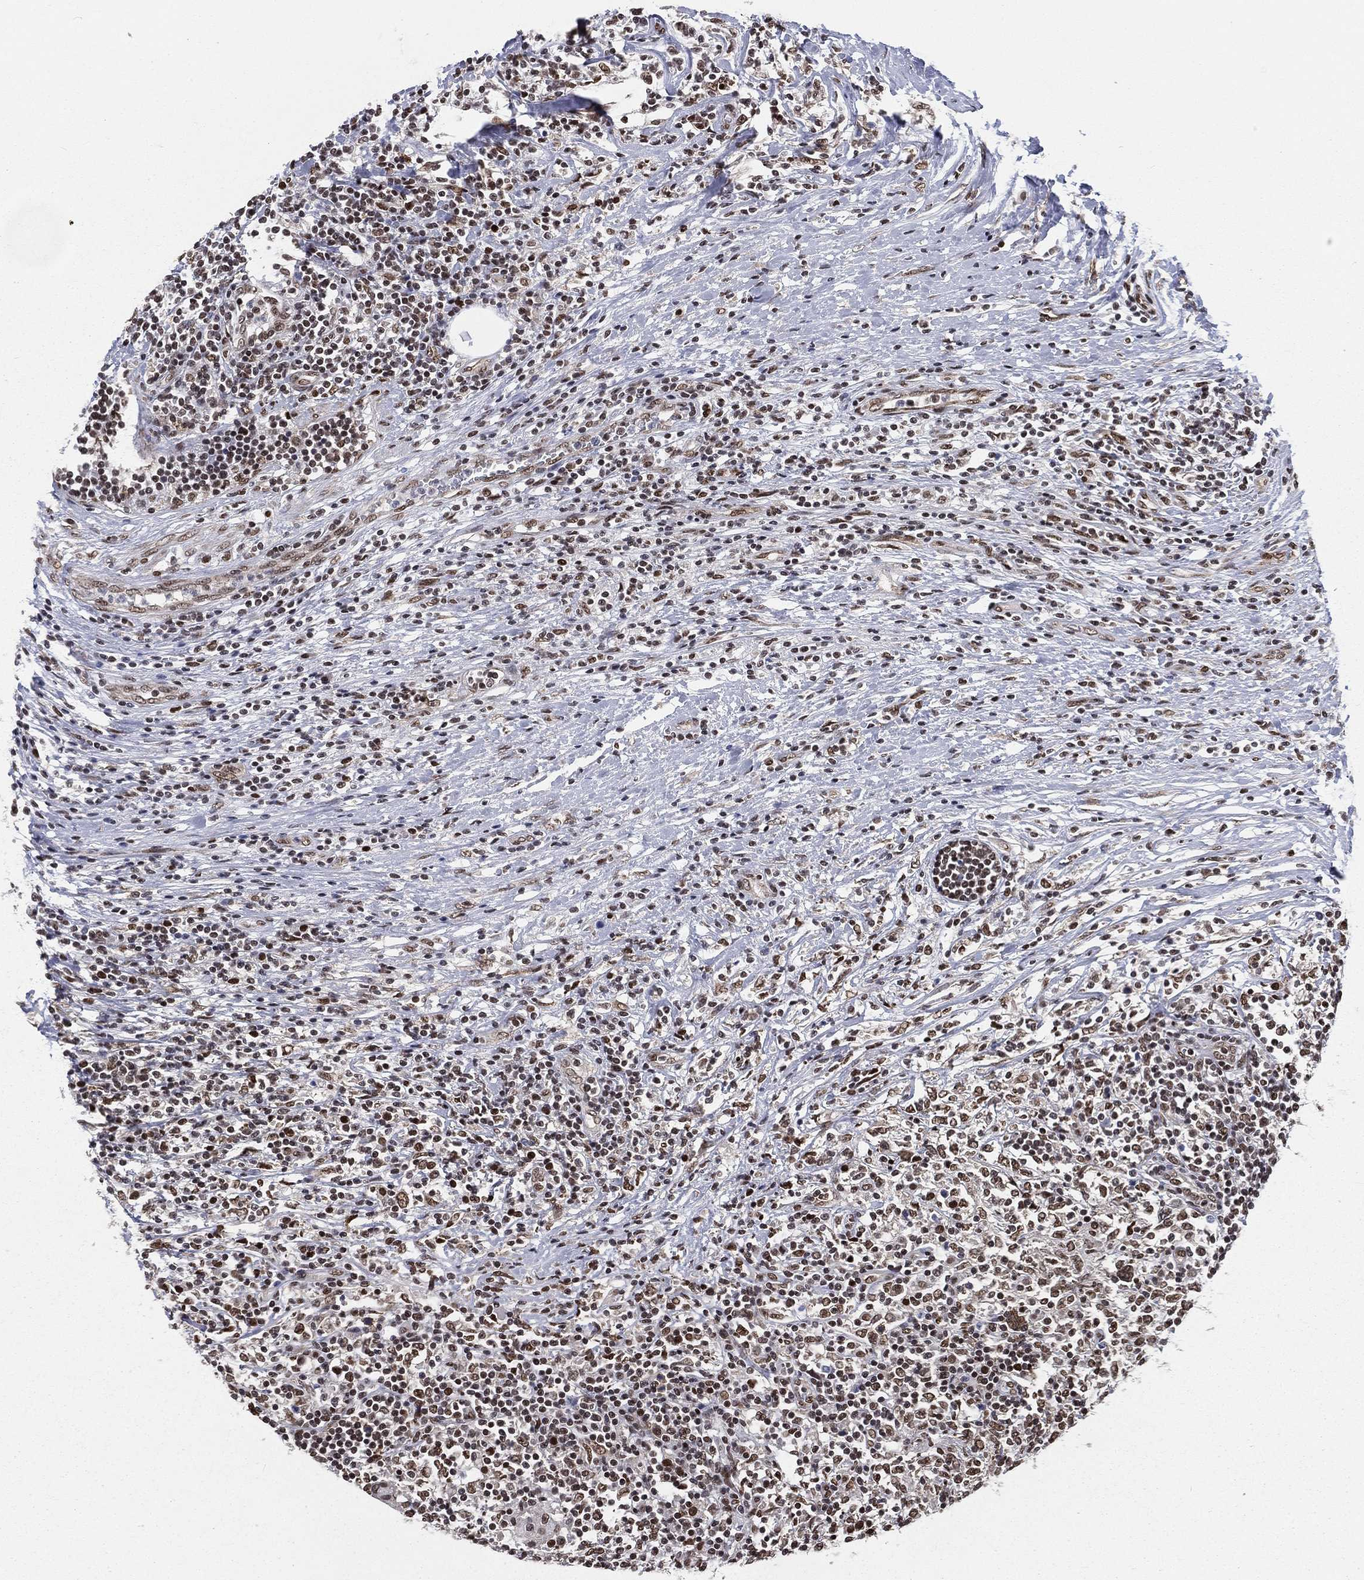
{"staining": {"intensity": "moderate", "quantity": "25%-75%", "location": "nuclear"}, "tissue": "lymphoma", "cell_type": "Tumor cells", "image_type": "cancer", "snomed": [{"axis": "morphology", "description": "Malignant lymphoma, non-Hodgkin's type, High grade"}, {"axis": "topography", "description": "Lymph node"}], "caption": "Lymphoma stained with immunohistochemistry shows moderate nuclear staining in approximately 25%-75% of tumor cells.", "gene": "FUBP3", "patient": {"sex": "female", "age": 84}}